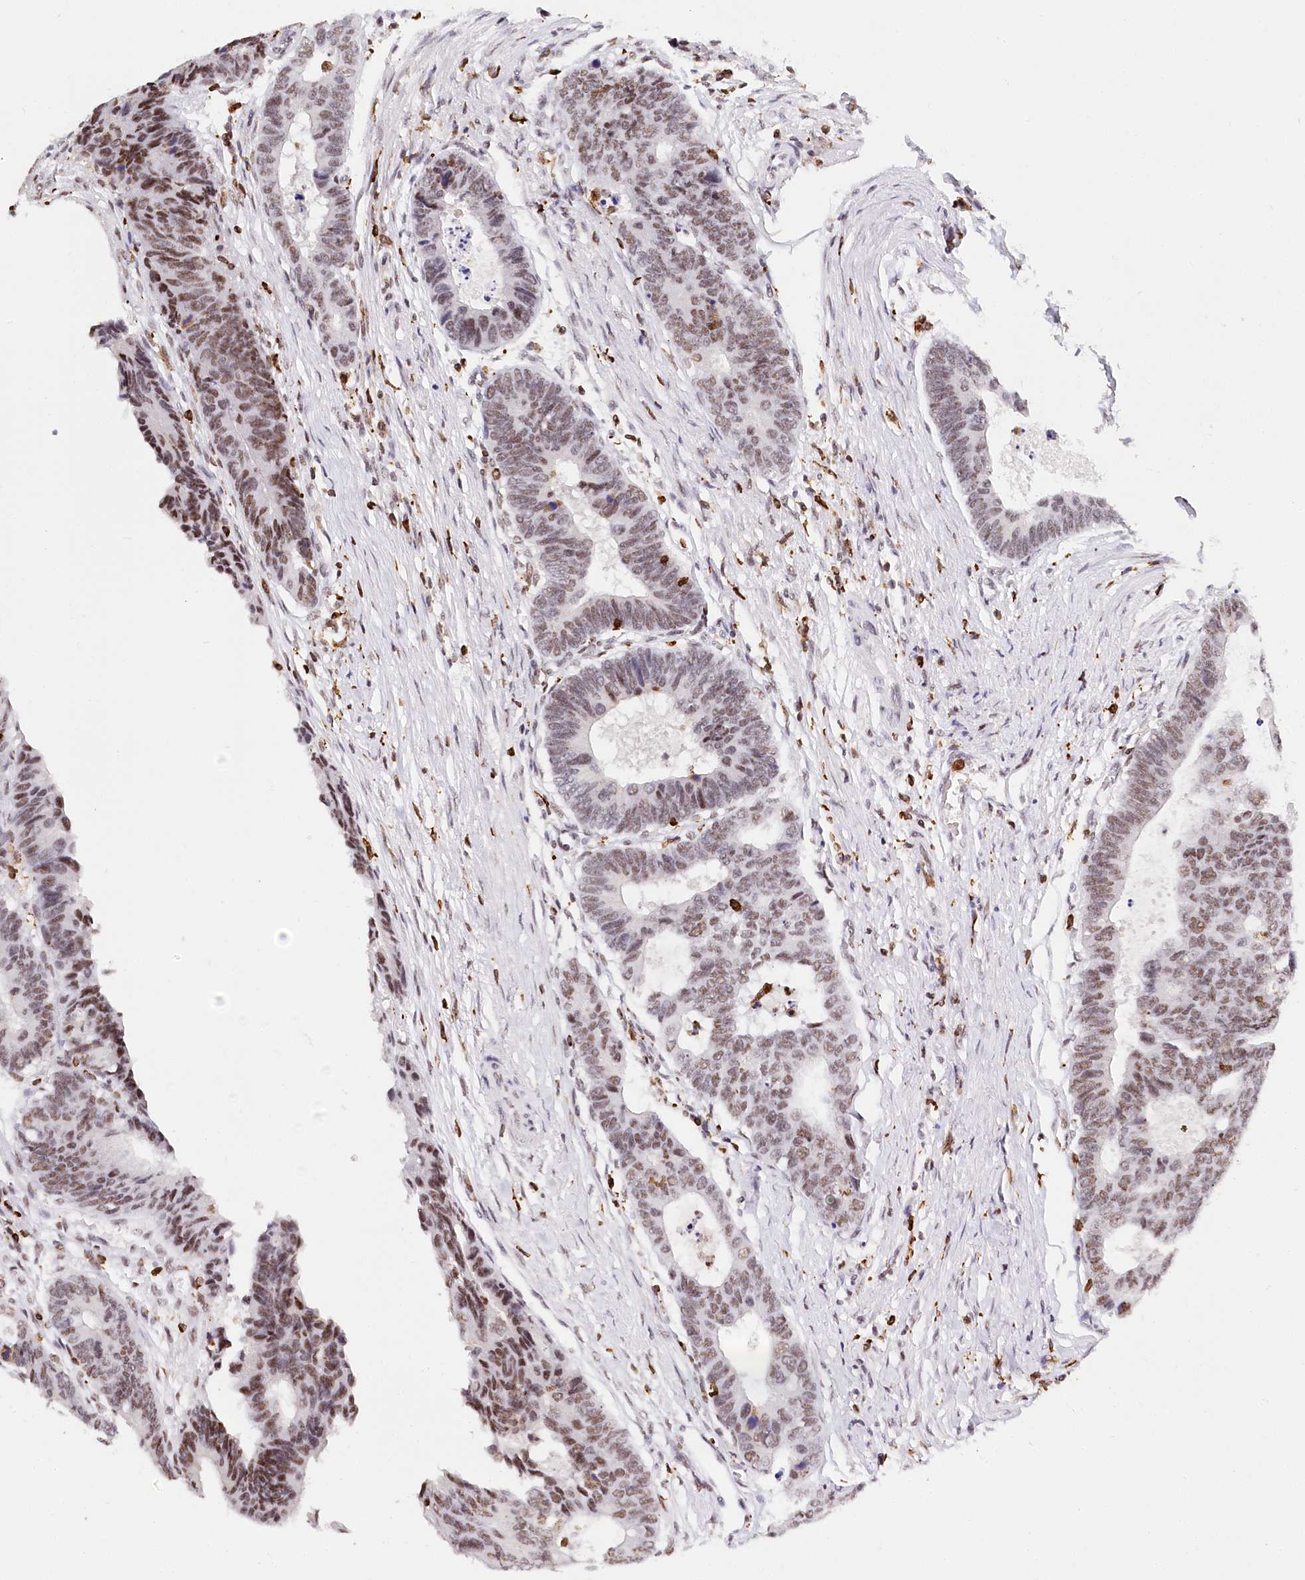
{"staining": {"intensity": "weak", "quantity": ">75%", "location": "nuclear"}, "tissue": "colorectal cancer", "cell_type": "Tumor cells", "image_type": "cancer", "snomed": [{"axis": "morphology", "description": "Adenocarcinoma, NOS"}, {"axis": "topography", "description": "Rectum"}], "caption": "Weak nuclear staining for a protein is present in about >75% of tumor cells of colorectal cancer using IHC.", "gene": "BARD1", "patient": {"sex": "male", "age": 84}}